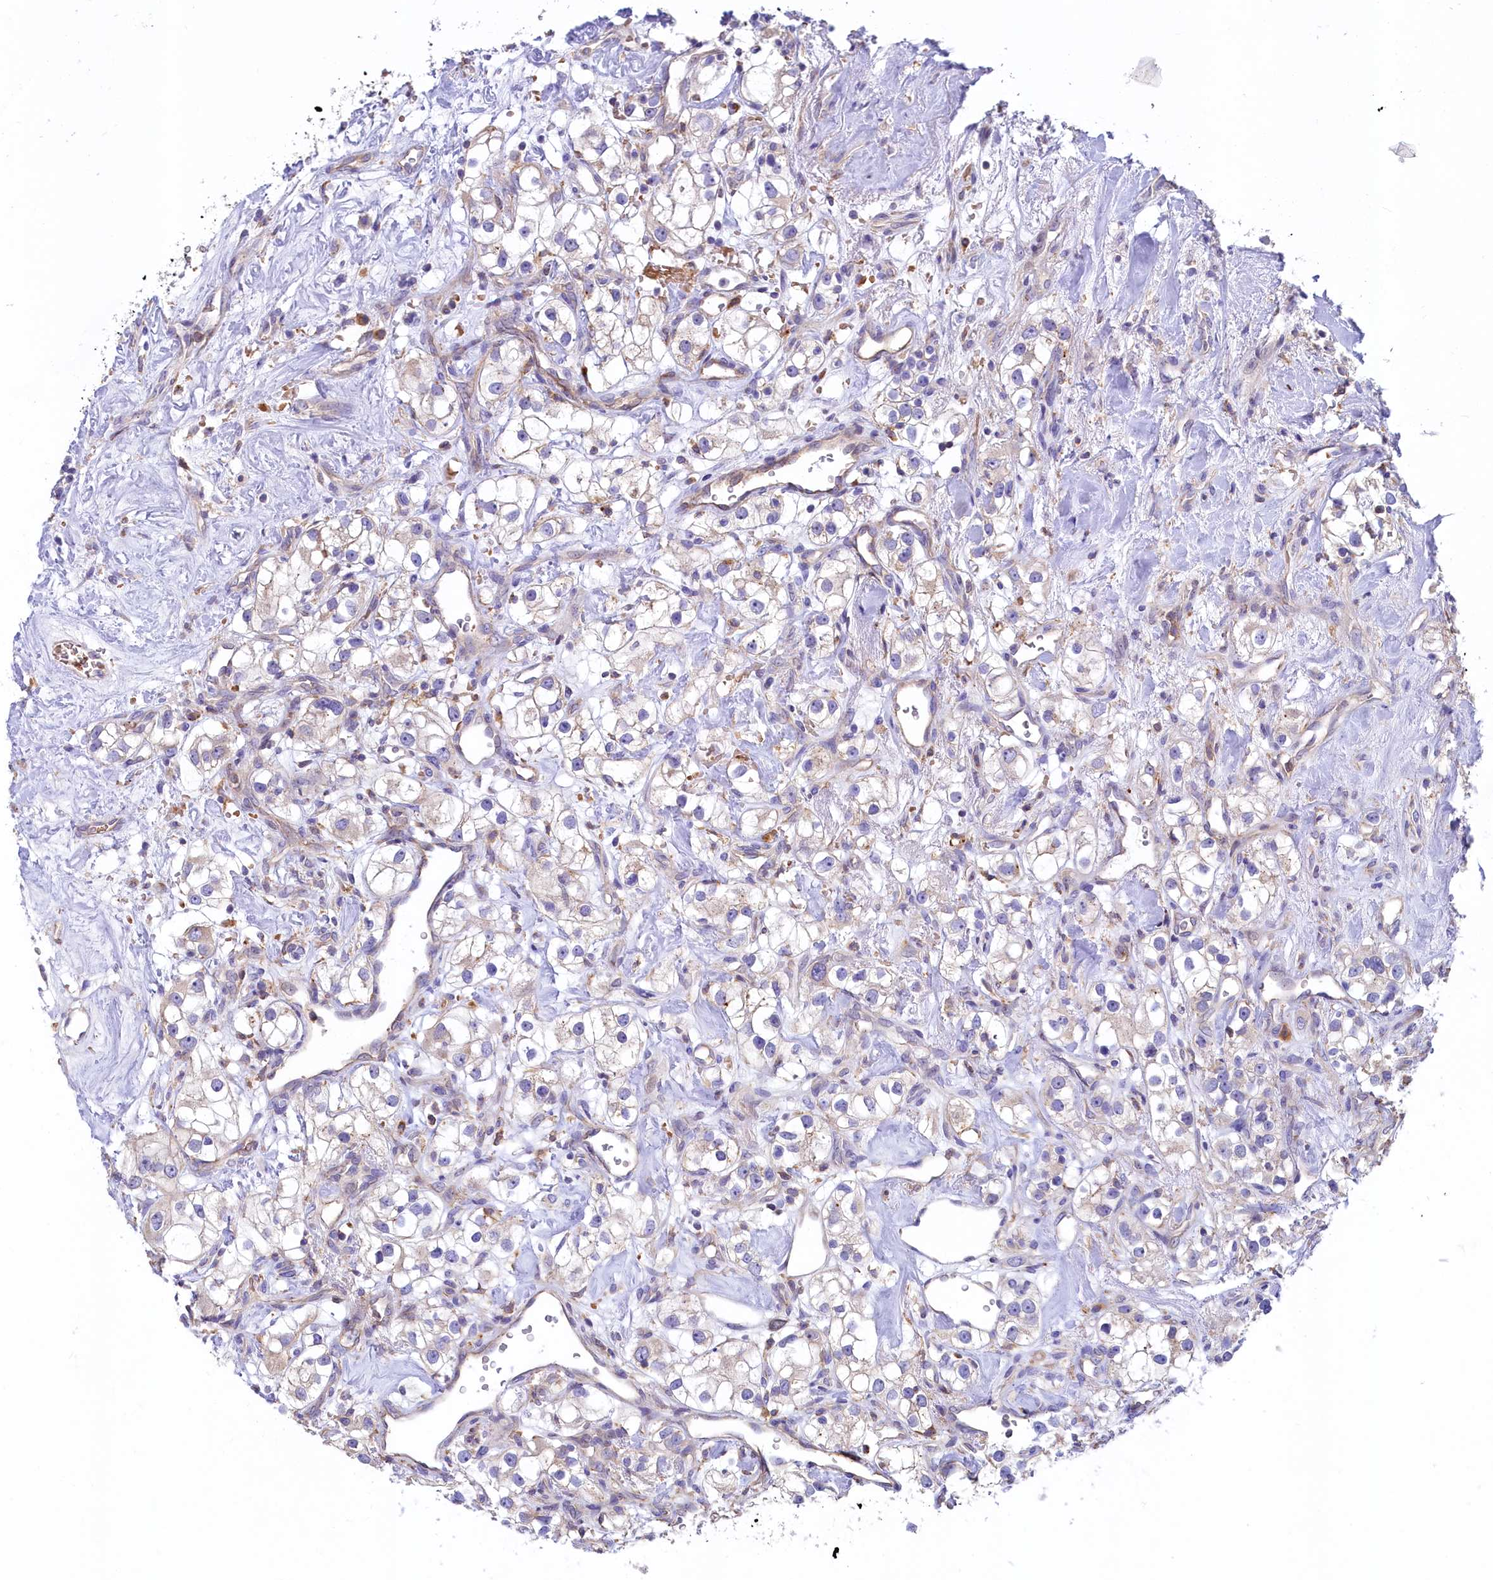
{"staining": {"intensity": "negative", "quantity": "none", "location": "none"}, "tissue": "renal cancer", "cell_type": "Tumor cells", "image_type": "cancer", "snomed": [{"axis": "morphology", "description": "Adenocarcinoma, NOS"}, {"axis": "topography", "description": "Kidney"}], "caption": "Photomicrograph shows no significant protein positivity in tumor cells of renal cancer (adenocarcinoma). (Brightfield microscopy of DAB (3,3'-diaminobenzidine) immunohistochemistry (IHC) at high magnification).", "gene": "HPS6", "patient": {"sex": "male", "age": 77}}